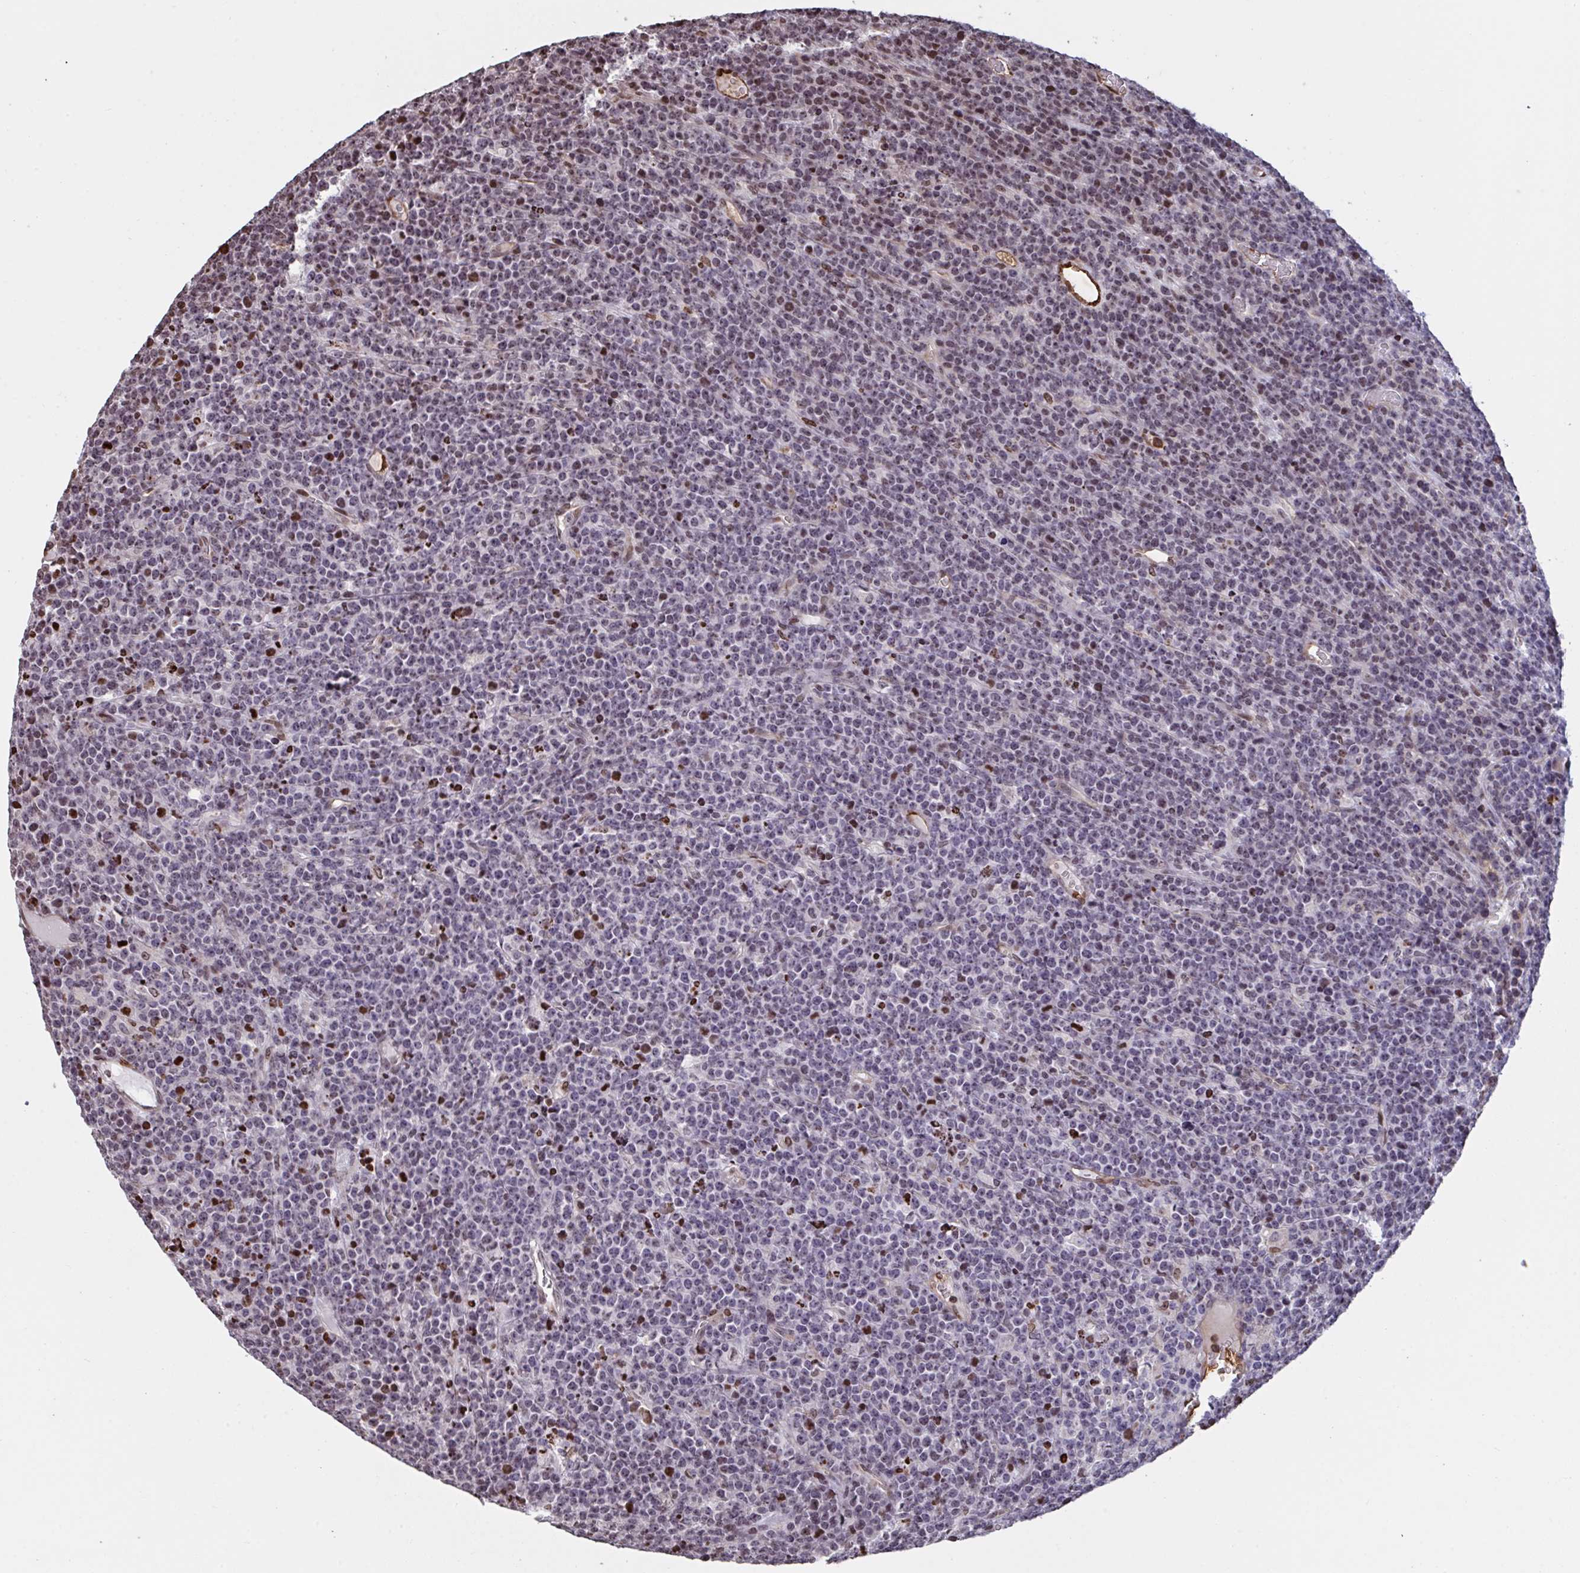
{"staining": {"intensity": "strong", "quantity": "25%-75%", "location": "nuclear"}, "tissue": "lymphoma", "cell_type": "Tumor cells", "image_type": "cancer", "snomed": [{"axis": "morphology", "description": "Malignant lymphoma, non-Hodgkin's type, High grade"}, {"axis": "topography", "description": "Ovary"}], "caption": "Immunohistochemistry (IHC) staining of high-grade malignant lymphoma, non-Hodgkin's type, which reveals high levels of strong nuclear expression in about 25%-75% of tumor cells indicating strong nuclear protein positivity. The staining was performed using DAB (brown) for protein detection and nuclei were counterstained in hematoxylin (blue).", "gene": "PELI2", "patient": {"sex": "female", "age": 56}}